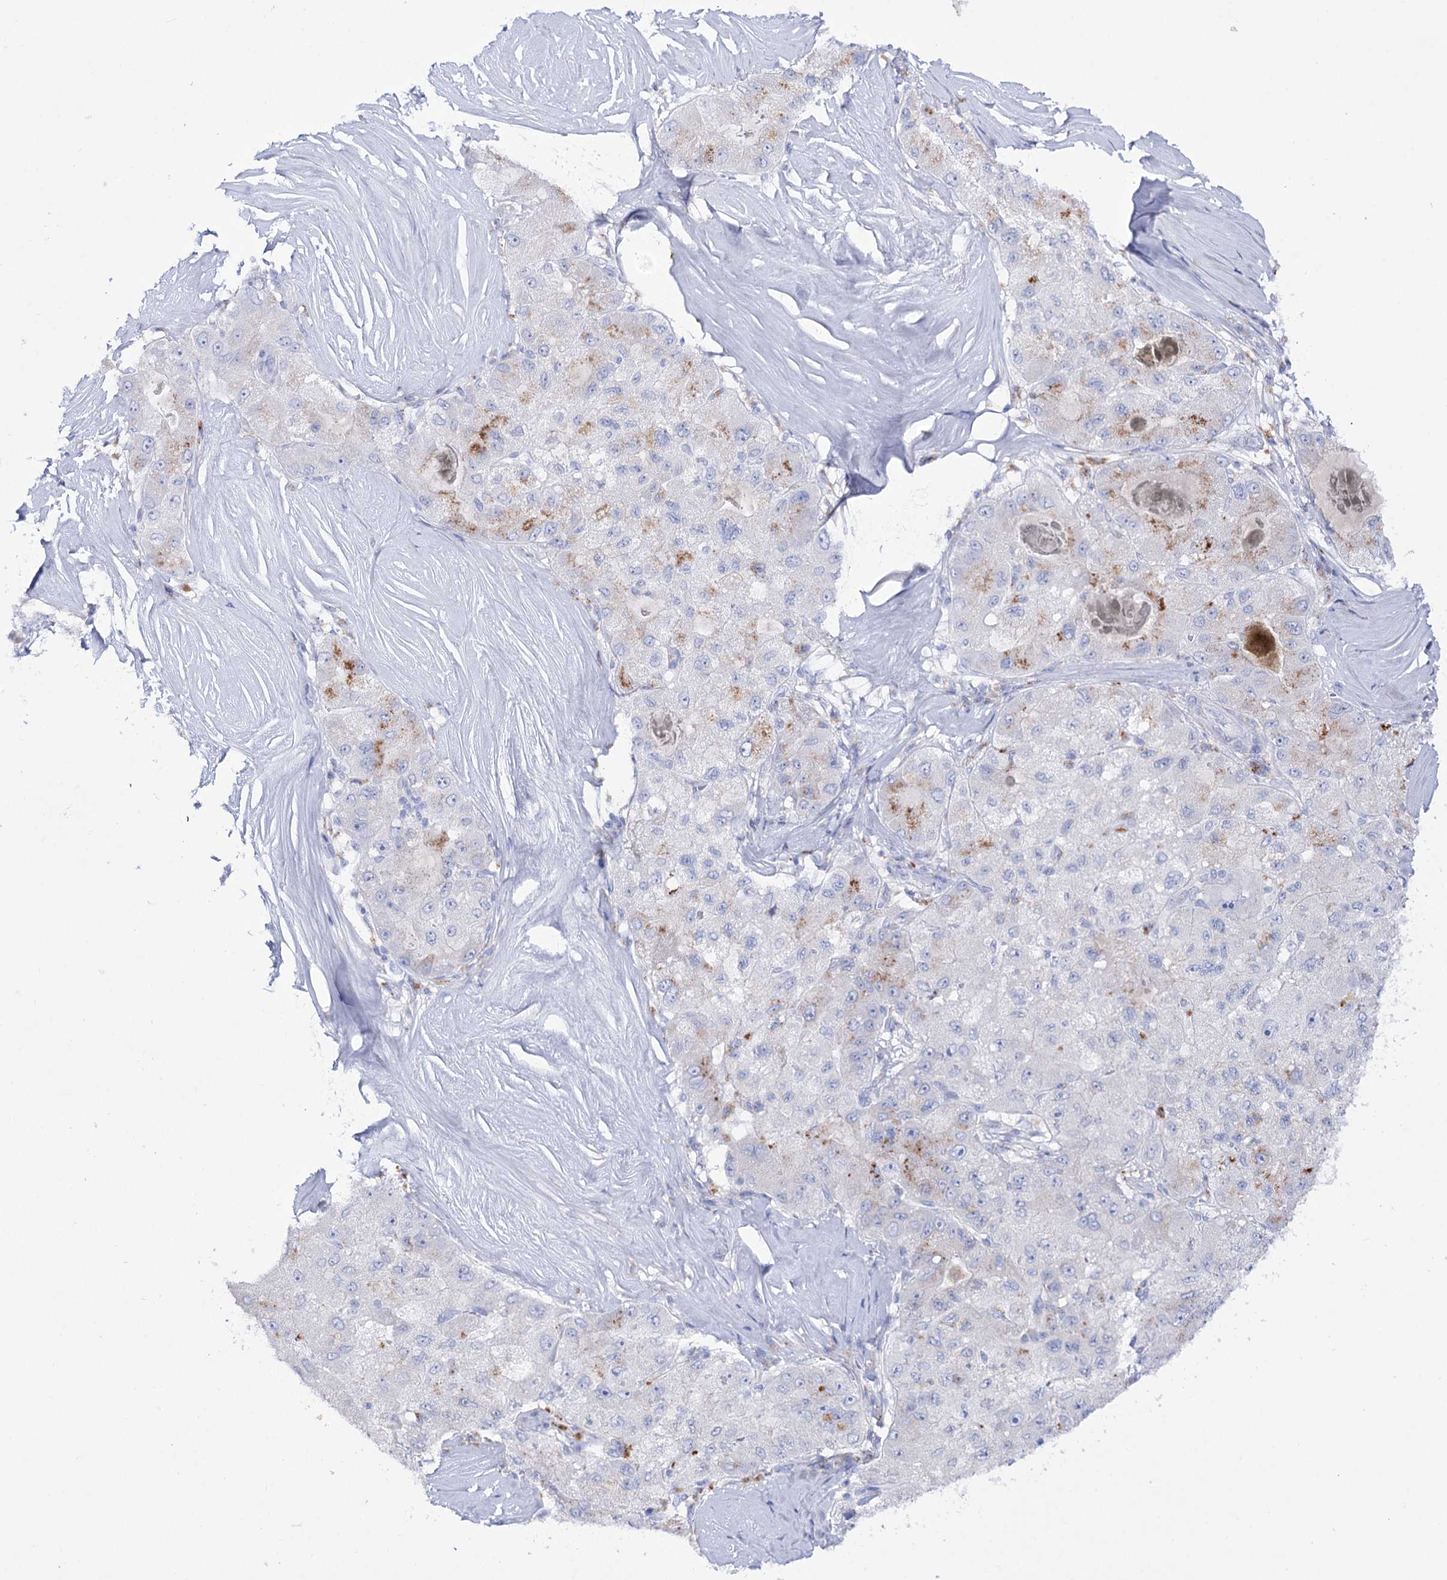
{"staining": {"intensity": "negative", "quantity": "none", "location": "none"}, "tissue": "liver cancer", "cell_type": "Tumor cells", "image_type": "cancer", "snomed": [{"axis": "morphology", "description": "Carcinoma, Hepatocellular, NOS"}, {"axis": "topography", "description": "Liver"}], "caption": "High magnification brightfield microscopy of liver hepatocellular carcinoma stained with DAB (3,3'-diaminobenzidine) (brown) and counterstained with hematoxylin (blue): tumor cells show no significant expression.", "gene": "NAGLU", "patient": {"sex": "male", "age": 80}}